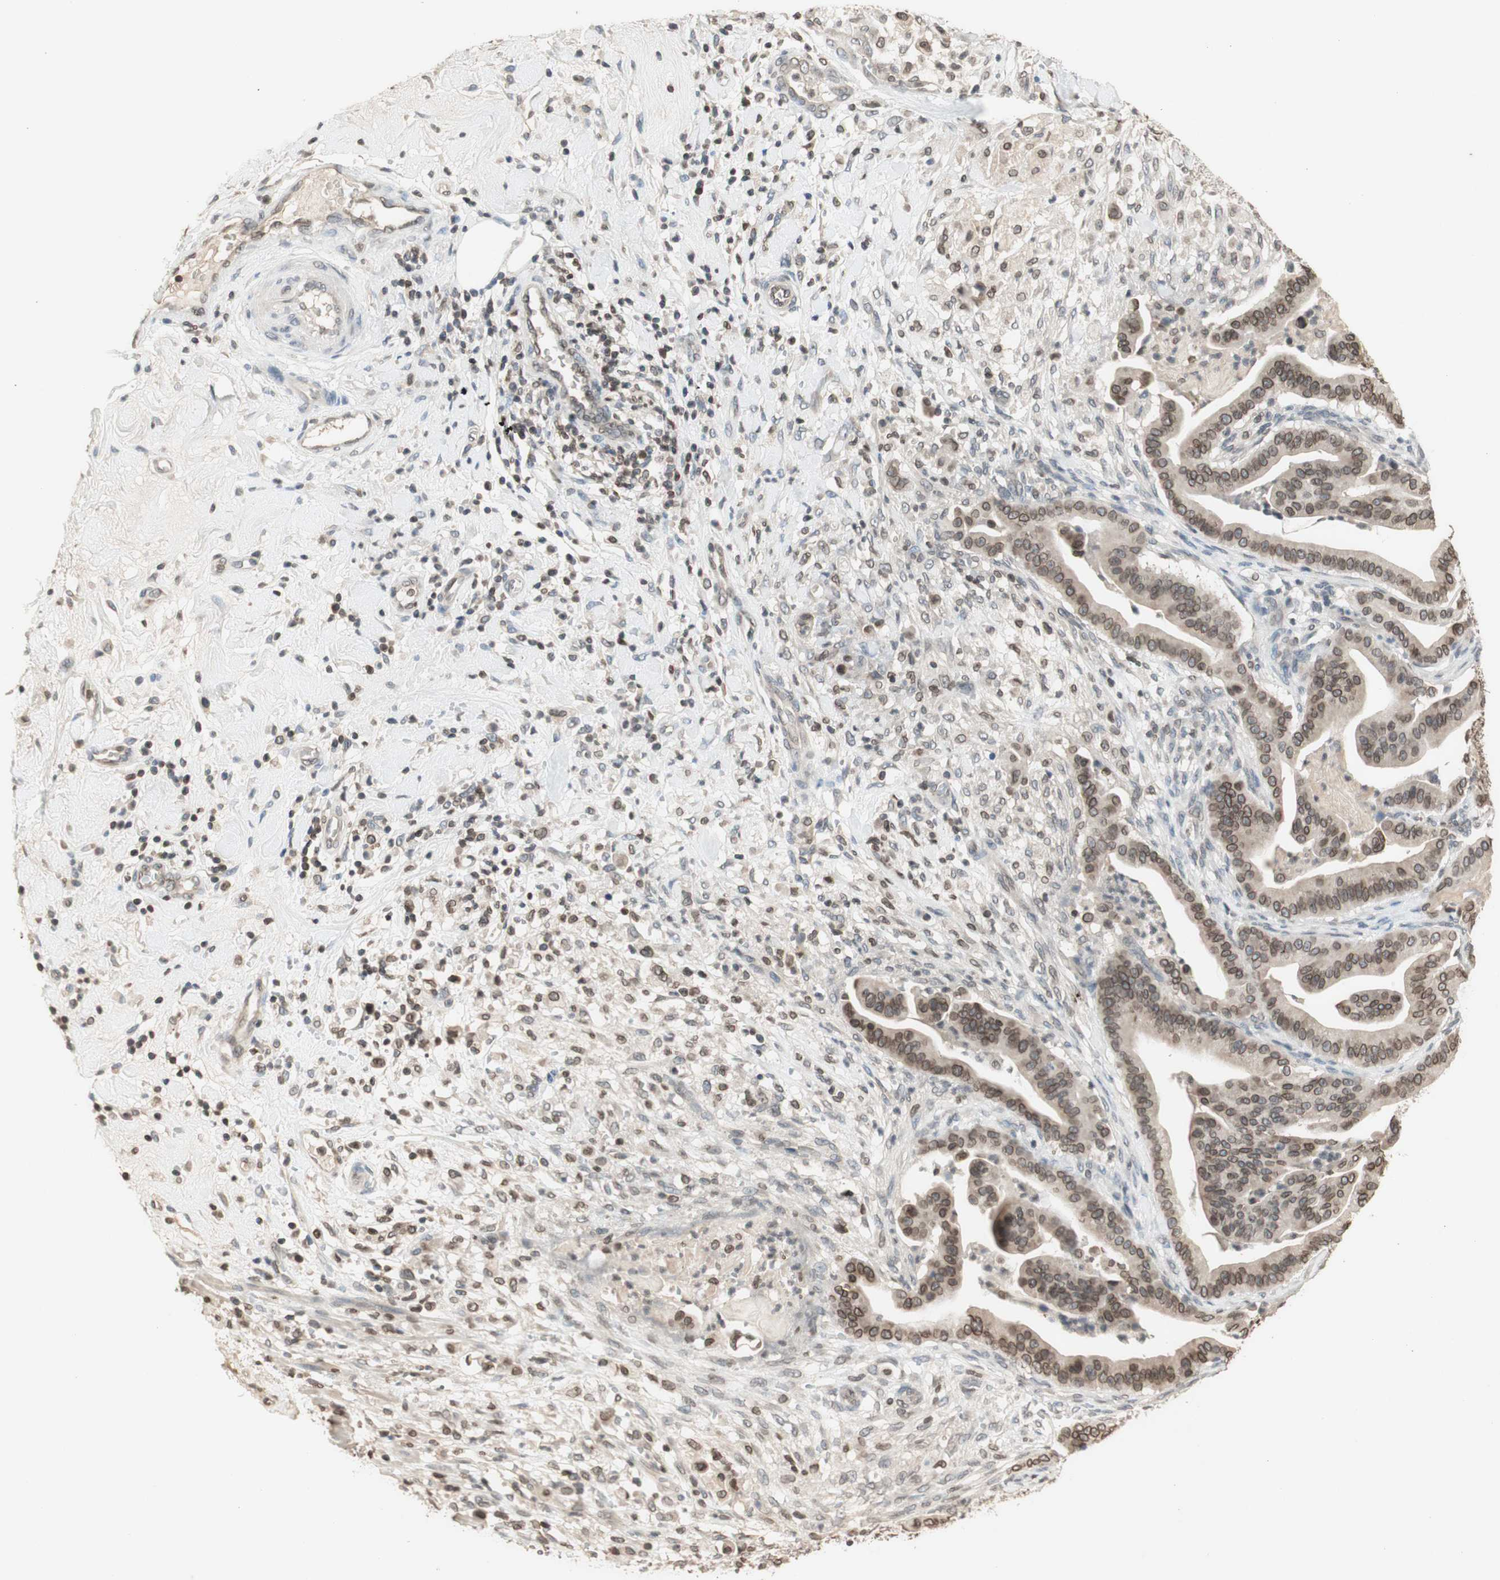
{"staining": {"intensity": "moderate", "quantity": ">75%", "location": "cytoplasmic/membranous,nuclear"}, "tissue": "pancreatic cancer", "cell_type": "Tumor cells", "image_type": "cancer", "snomed": [{"axis": "morphology", "description": "Adenocarcinoma, NOS"}, {"axis": "topography", "description": "Pancreas"}], "caption": "This micrograph displays IHC staining of pancreatic cancer (adenocarcinoma), with medium moderate cytoplasmic/membranous and nuclear positivity in approximately >75% of tumor cells.", "gene": "TMPO", "patient": {"sex": "male", "age": 63}}